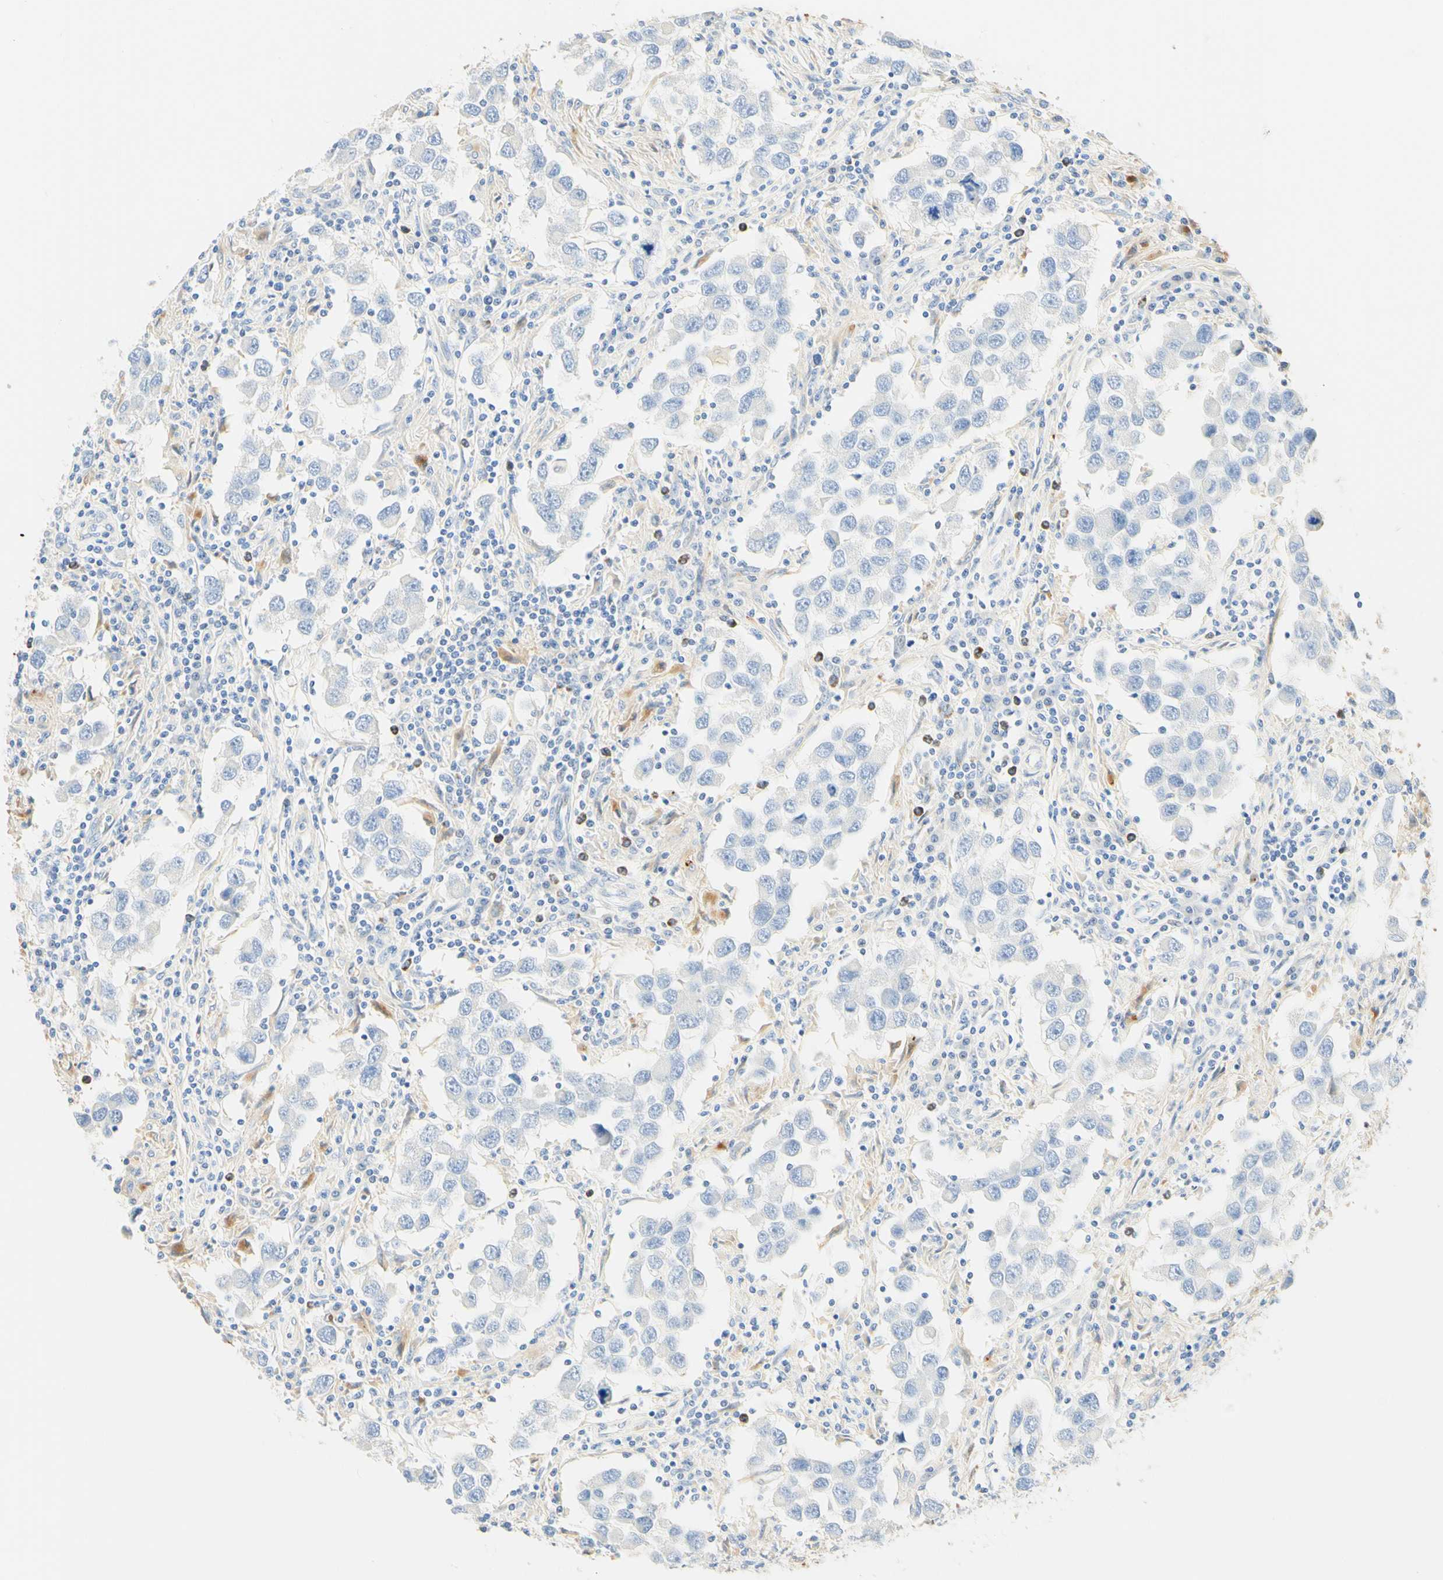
{"staining": {"intensity": "negative", "quantity": "none", "location": "none"}, "tissue": "testis cancer", "cell_type": "Tumor cells", "image_type": "cancer", "snomed": [{"axis": "morphology", "description": "Carcinoma, Embryonal, NOS"}, {"axis": "topography", "description": "Testis"}], "caption": "Protein analysis of testis cancer (embryonal carcinoma) reveals no significant positivity in tumor cells.", "gene": "CD63", "patient": {"sex": "male", "age": 21}}